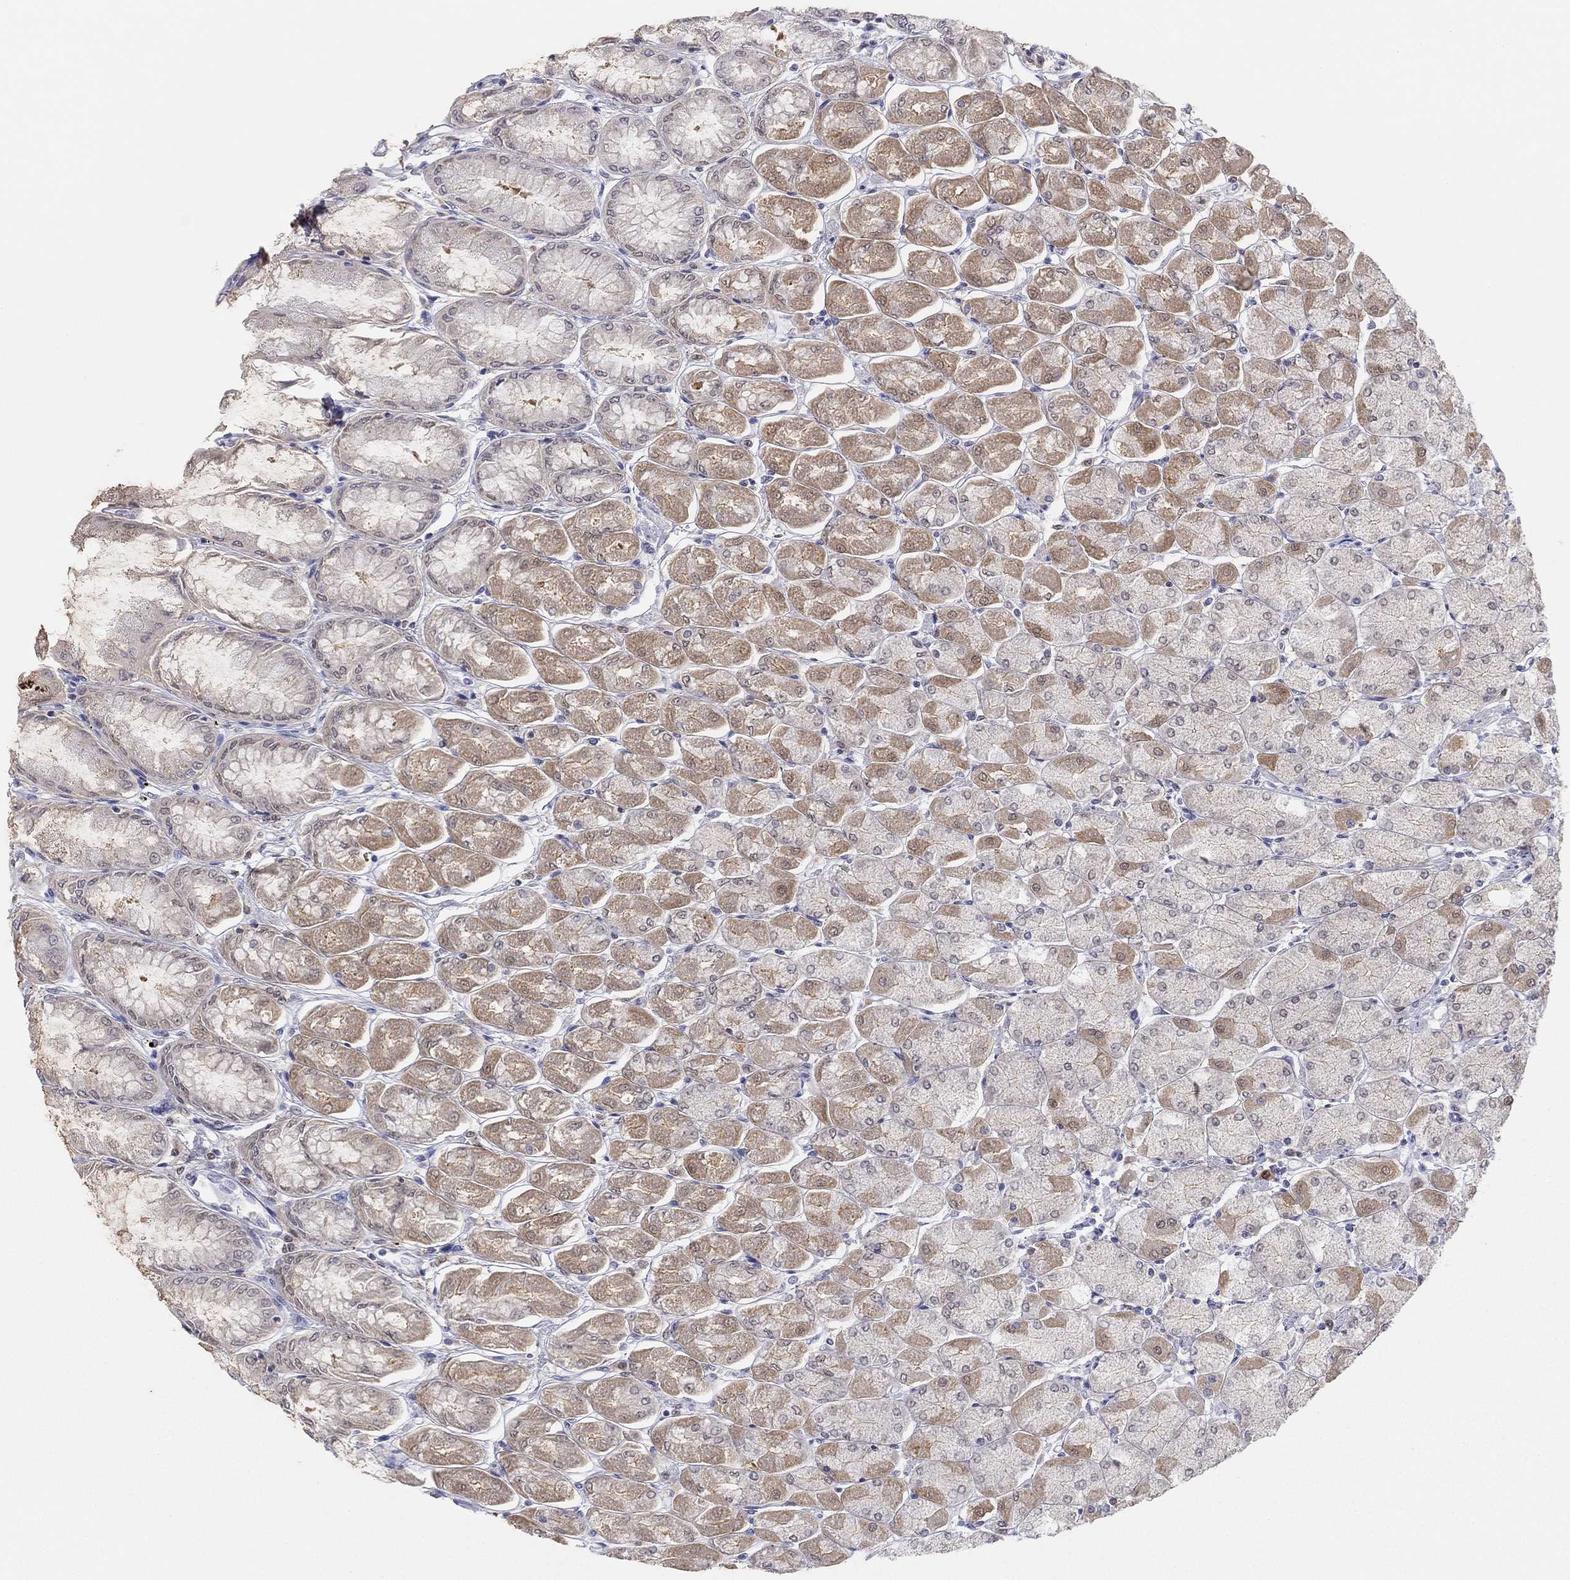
{"staining": {"intensity": "moderate", "quantity": "25%-75%", "location": "cytoplasmic/membranous"}, "tissue": "stomach", "cell_type": "Glandular cells", "image_type": "normal", "snomed": [{"axis": "morphology", "description": "Normal tissue, NOS"}, {"axis": "topography", "description": "Stomach, upper"}], "caption": "Immunohistochemistry histopathology image of normal human stomach stained for a protein (brown), which displays medium levels of moderate cytoplasmic/membranous staining in approximately 25%-75% of glandular cells.", "gene": "PDXK", "patient": {"sex": "male", "age": 60}}